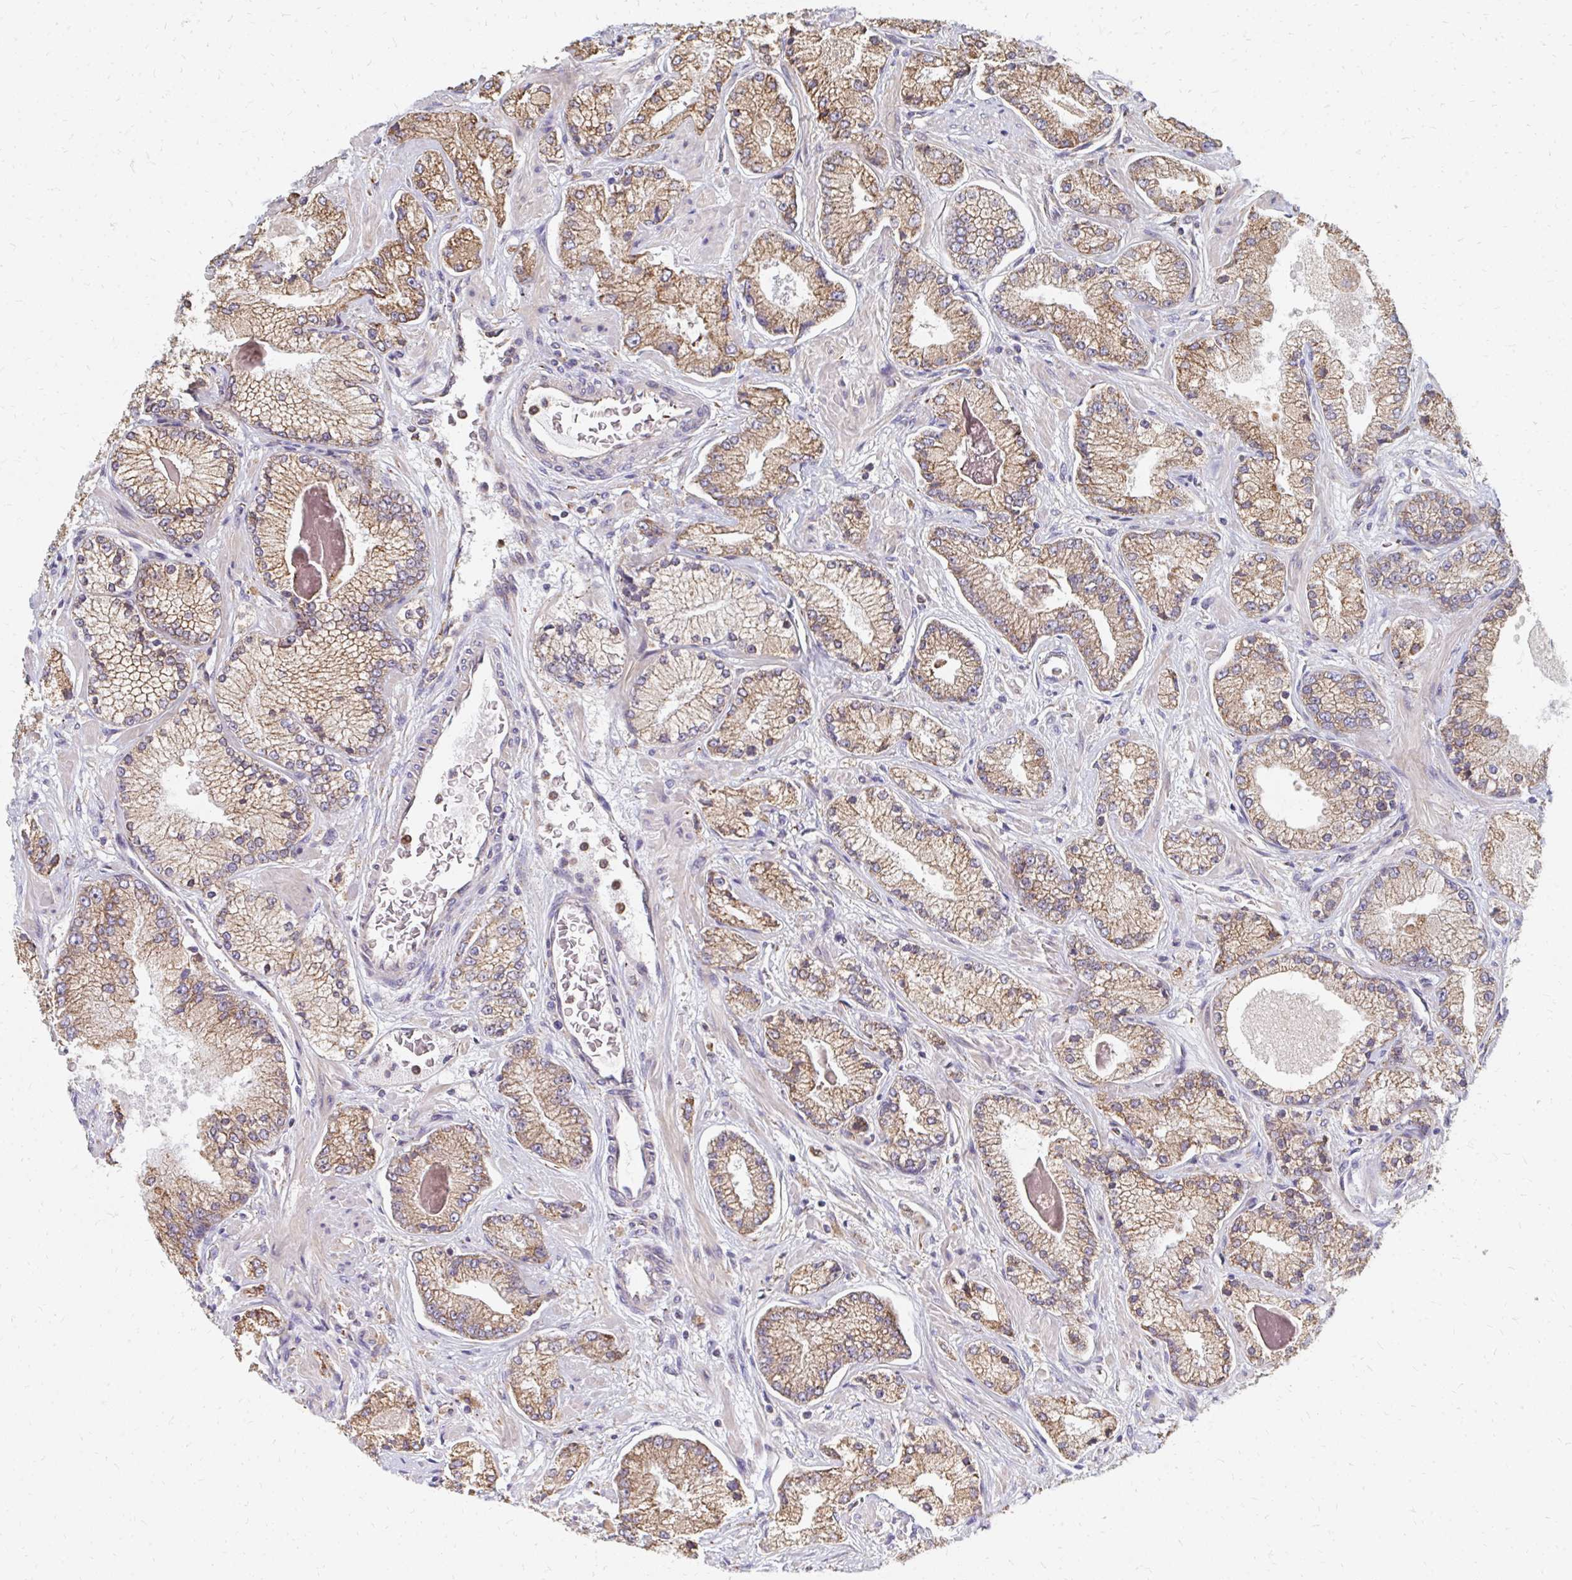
{"staining": {"intensity": "moderate", "quantity": "25%-75%", "location": "cytoplasmic/membranous"}, "tissue": "prostate cancer", "cell_type": "Tumor cells", "image_type": "cancer", "snomed": [{"axis": "morphology", "description": "Normal tissue, NOS"}, {"axis": "morphology", "description": "Adenocarcinoma, High grade"}, {"axis": "topography", "description": "Prostate"}, {"axis": "topography", "description": "Peripheral nerve tissue"}], "caption": "A high-resolution photomicrograph shows IHC staining of prostate high-grade adenocarcinoma, which displays moderate cytoplasmic/membranous expression in about 25%-75% of tumor cells. (DAB = brown stain, brightfield microscopy at high magnification).", "gene": "PPP1R13L", "patient": {"sex": "male", "age": 68}}